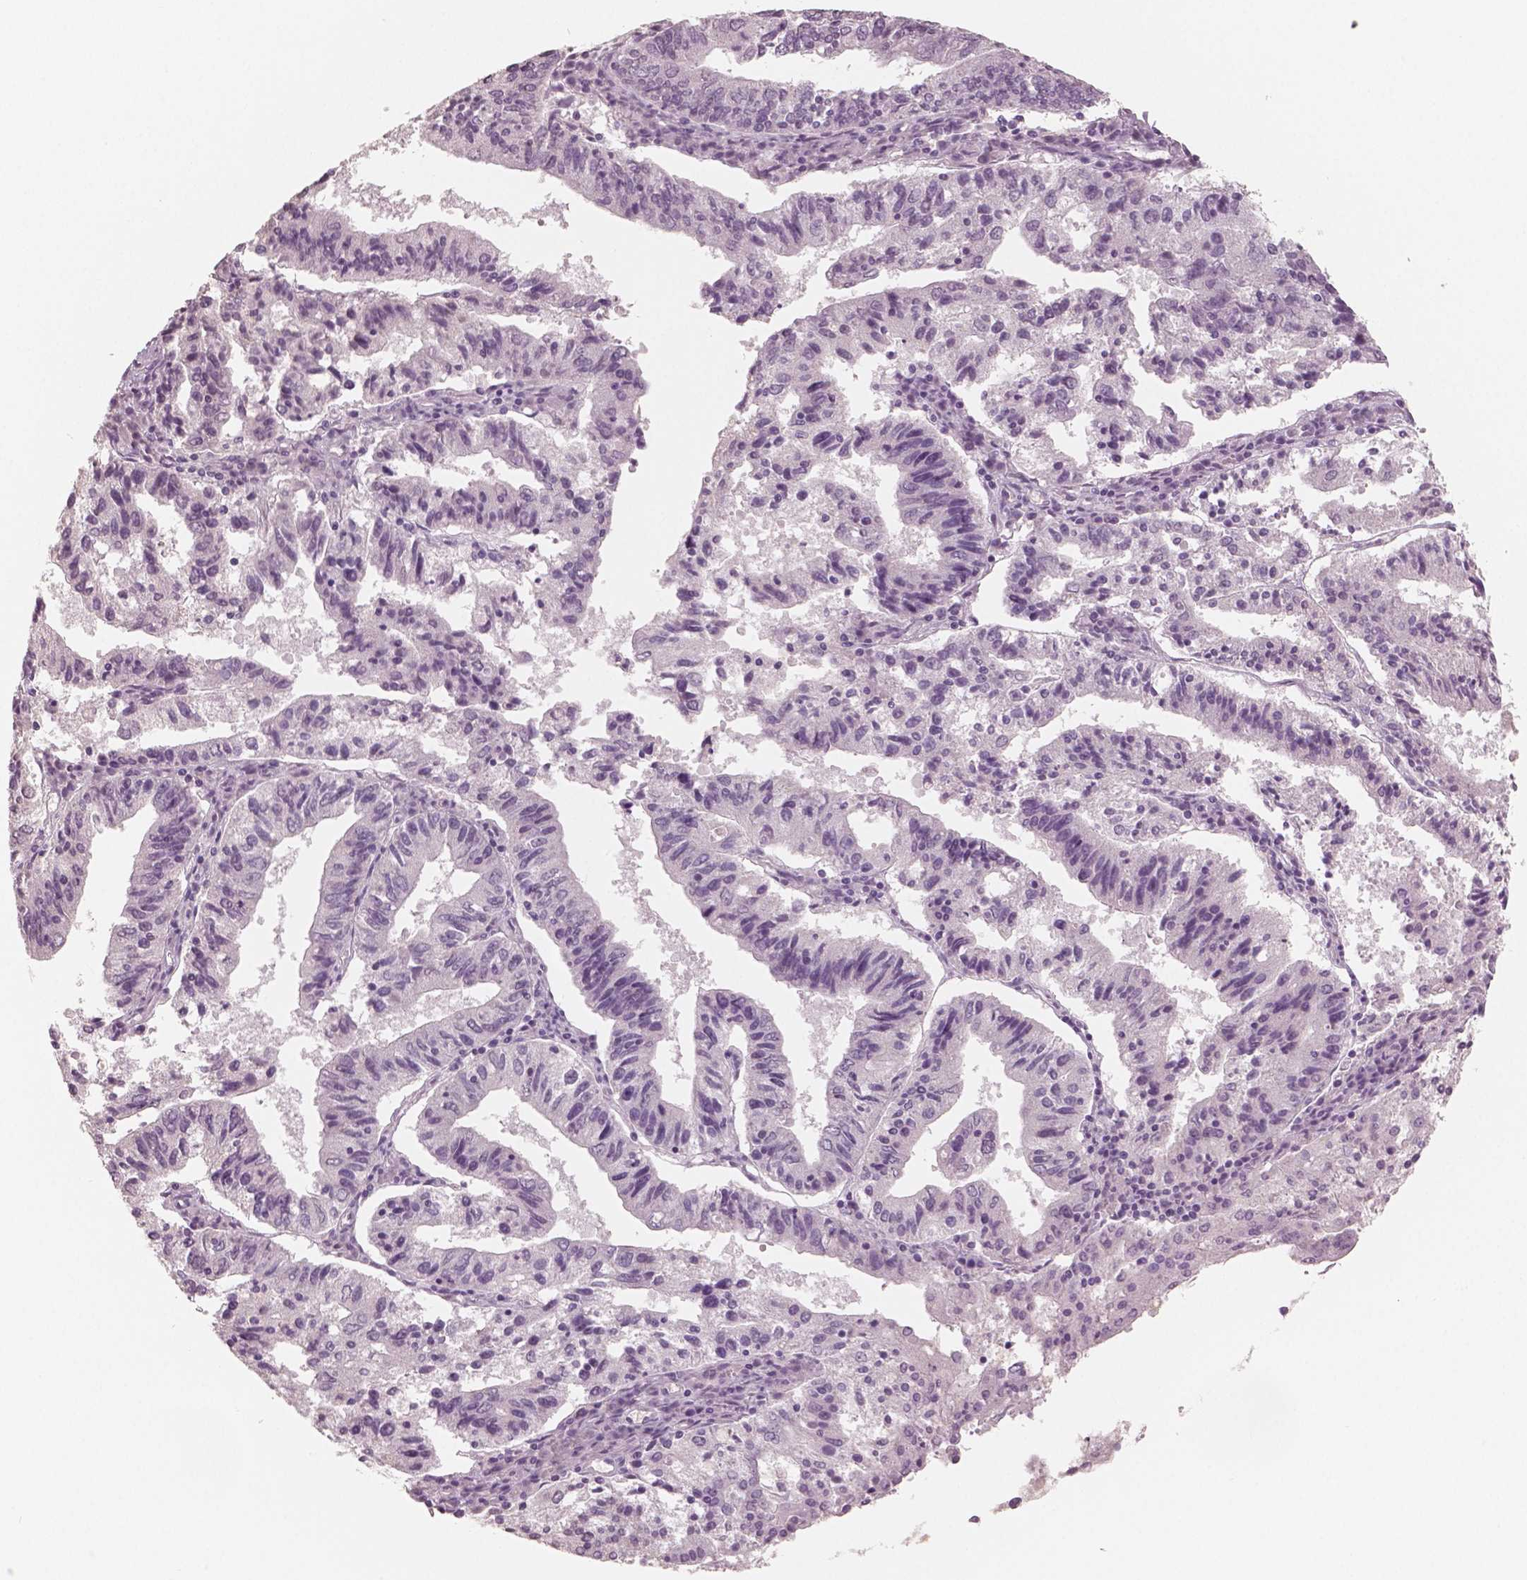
{"staining": {"intensity": "negative", "quantity": "none", "location": "none"}, "tissue": "endometrial cancer", "cell_type": "Tumor cells", "image_type": "cancer", "snomed": [{"axis": "morphology", "description": "Adenocarcinoma, NOS"}, {"axis": "topography", "description": "Endometrium"}], "caption": "This is a micrograph of IHC staining of endometrial adenocarcinoma, which shows no positivity in tumor cells. (Stains: DAB IHC with hematoxylin counter stain, Microscopy: brightfield microscopy at high magnification).", "gene": "NECAB2", "patient": {"sex": "female", "age": 82}}